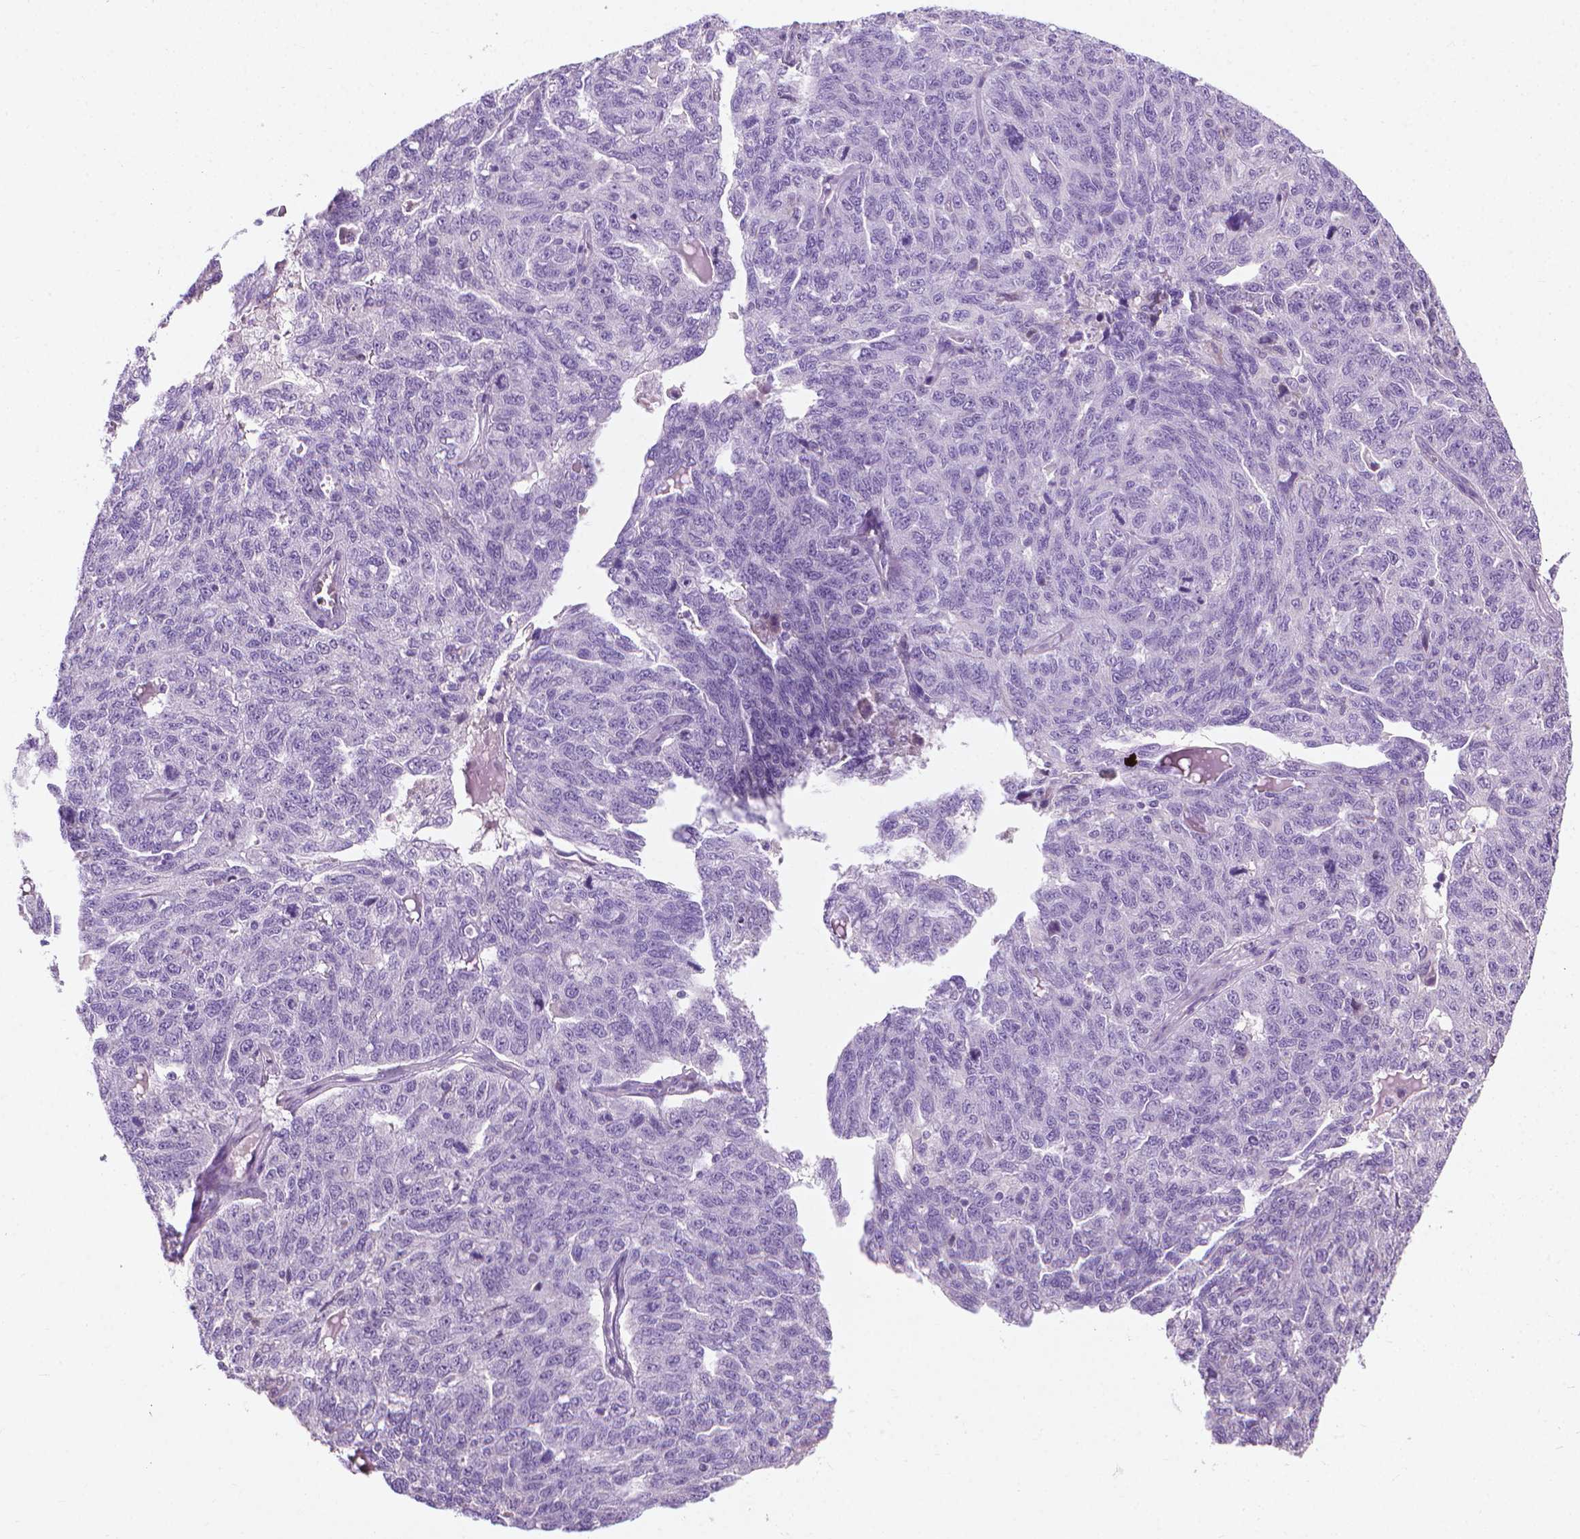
{"staining": {"intensity": "negative", "quantity": "none", "location": "none"}, "tissue": "ovarian cancer", "cell_type": "Tumor cells", "image_type": "cancer", "snomed": [{"axis": "morphology", "description": "Cystadenocarcinoma, serous, NOS"}, {"axis": "topography", "description": "Ovary"}], "caption": "Human serous cystadenocarcinoma (ovarian) stained for a protein using immunohistochemistry (IHC) displays no positivity in tumor cells.", "gene": "KRT73", "patient": {"sex": "female", "age": 71}}